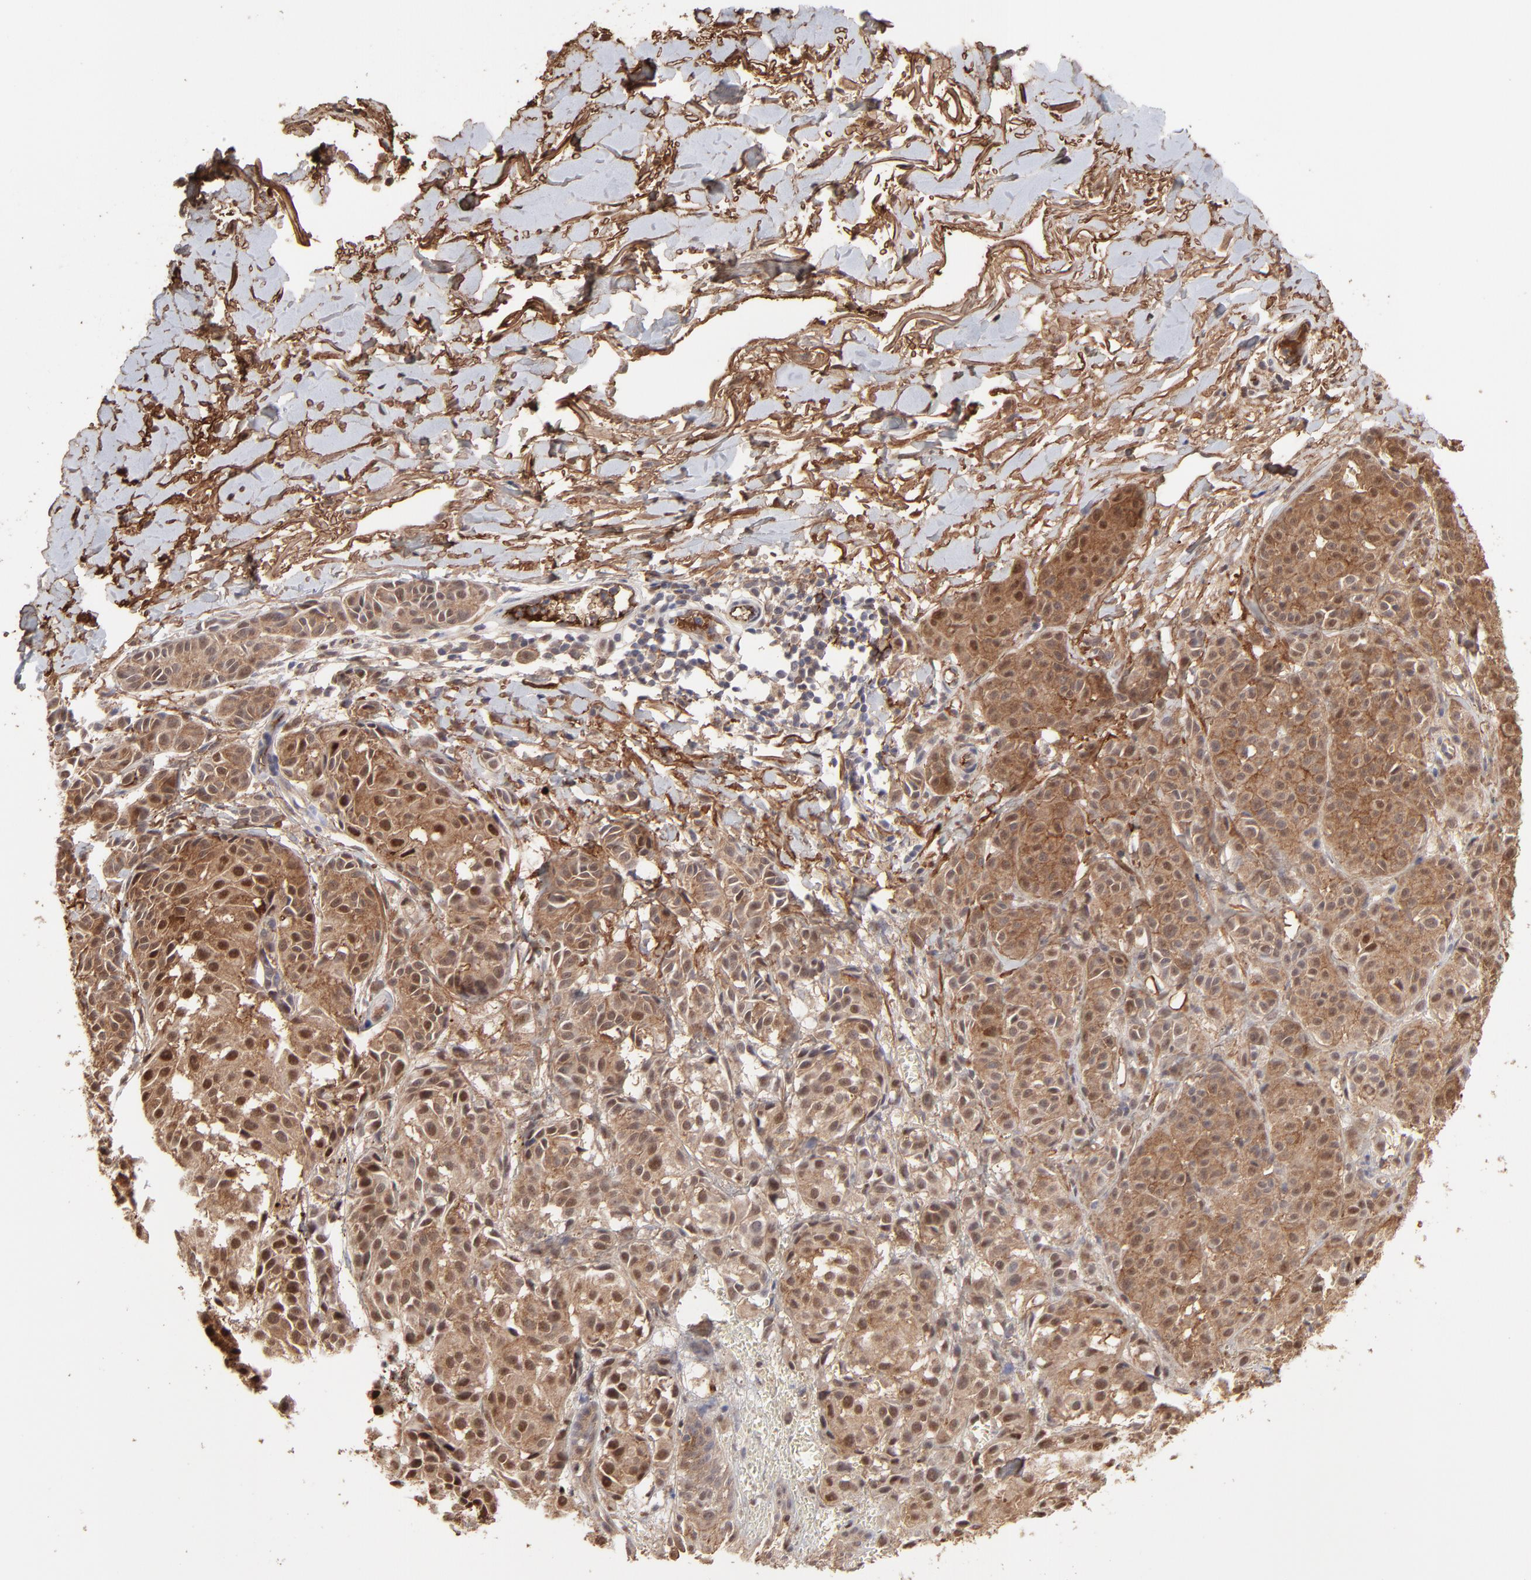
{"staining": {"intensity": "strong", "quantity": ">75%", "location": "cytoplasmic/membranous,nuclear"}, "tissue": "melanoma", "cell_type": "Tumor cells", "image_type": "cancer", "snomed": [{"axis": "morphology", "description": "Malignant melanoma, NOS"}, {"axis": "topography", "description": "Skin"}], "caption": "Human malignant melanoma stained with a protein marker demonstrates strong staining in tumor cells.", "gene": "PSMD14", "patient": {"sex": "male", "age": 76}}